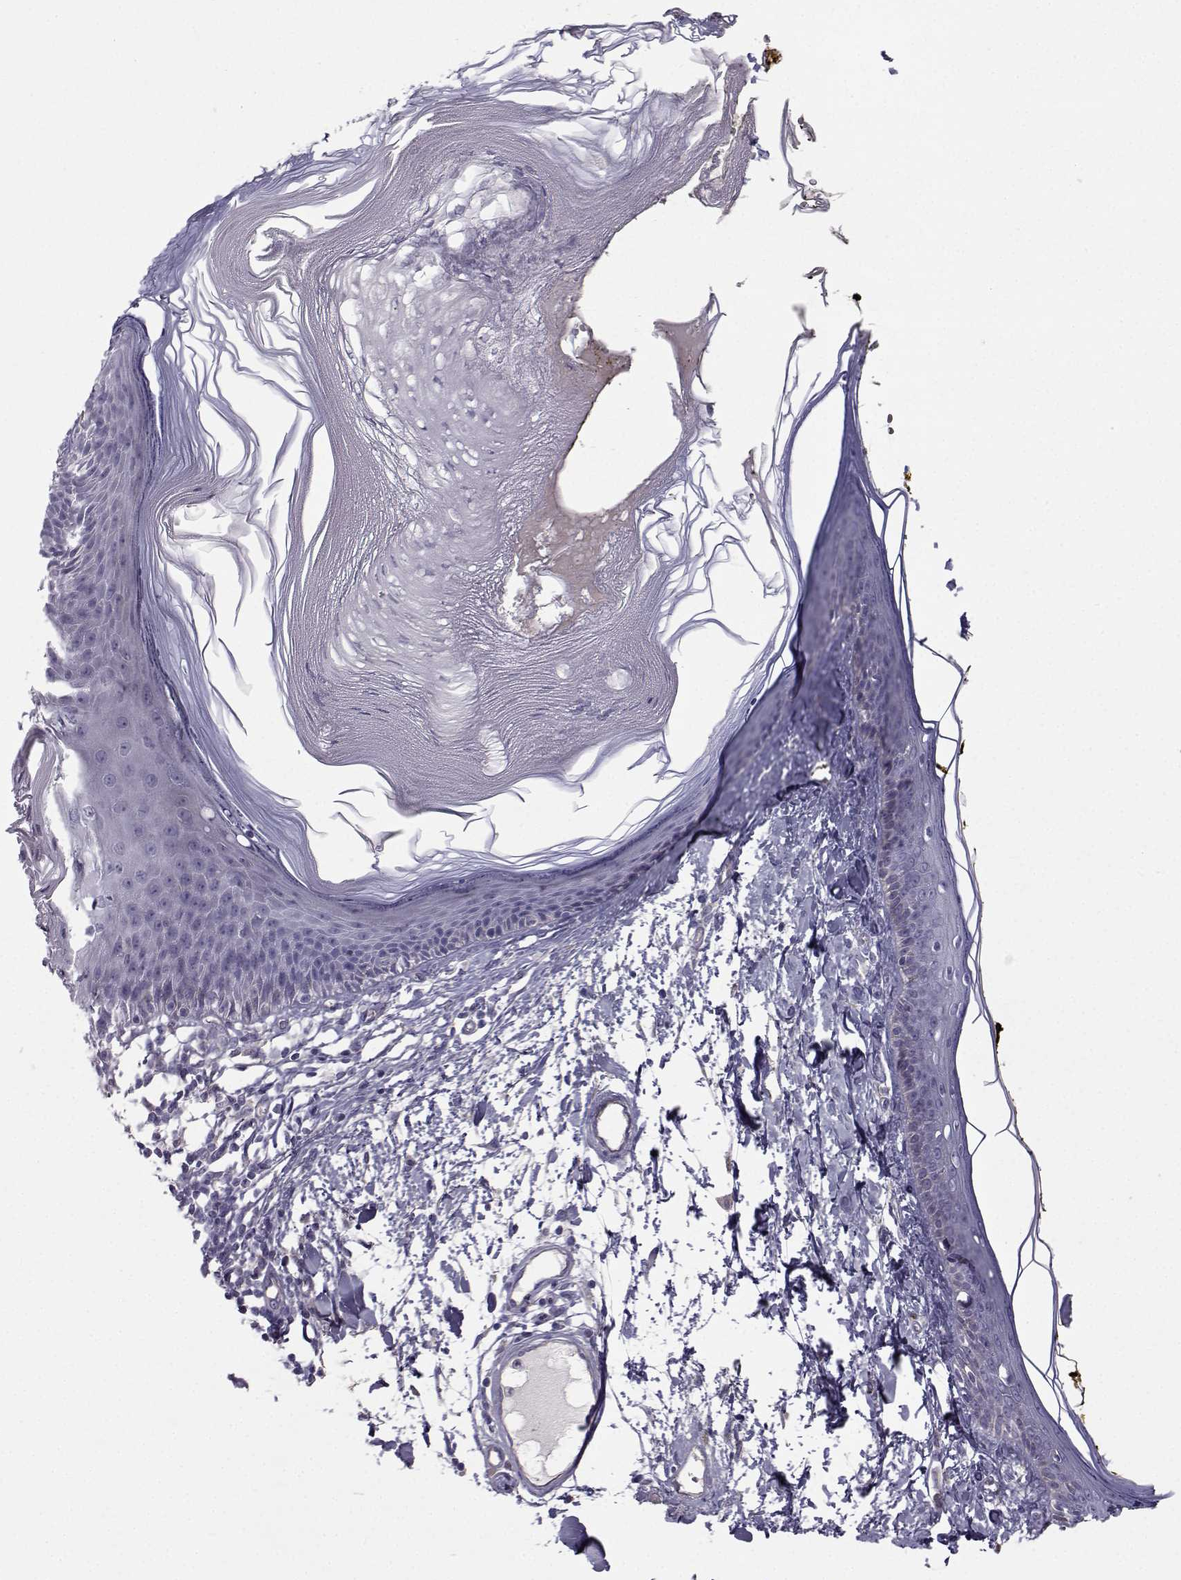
{"staining": {"intensity": "negative", "quantity": "none", "location": "none"}, "tissue": "skin", "cell_type": "Fibroblasts", "image_type": "normal", "snomed": [{"axis": "morphology", "description": "Normal tissue, NOS"}, {"axis": "topography", "description": "Skin"}], "caption": "Histopathology image shows no protein staining in fibroblasts of normal skin.", "gene": "CALCR", "patient": {"sex": "male", "age": 76}}